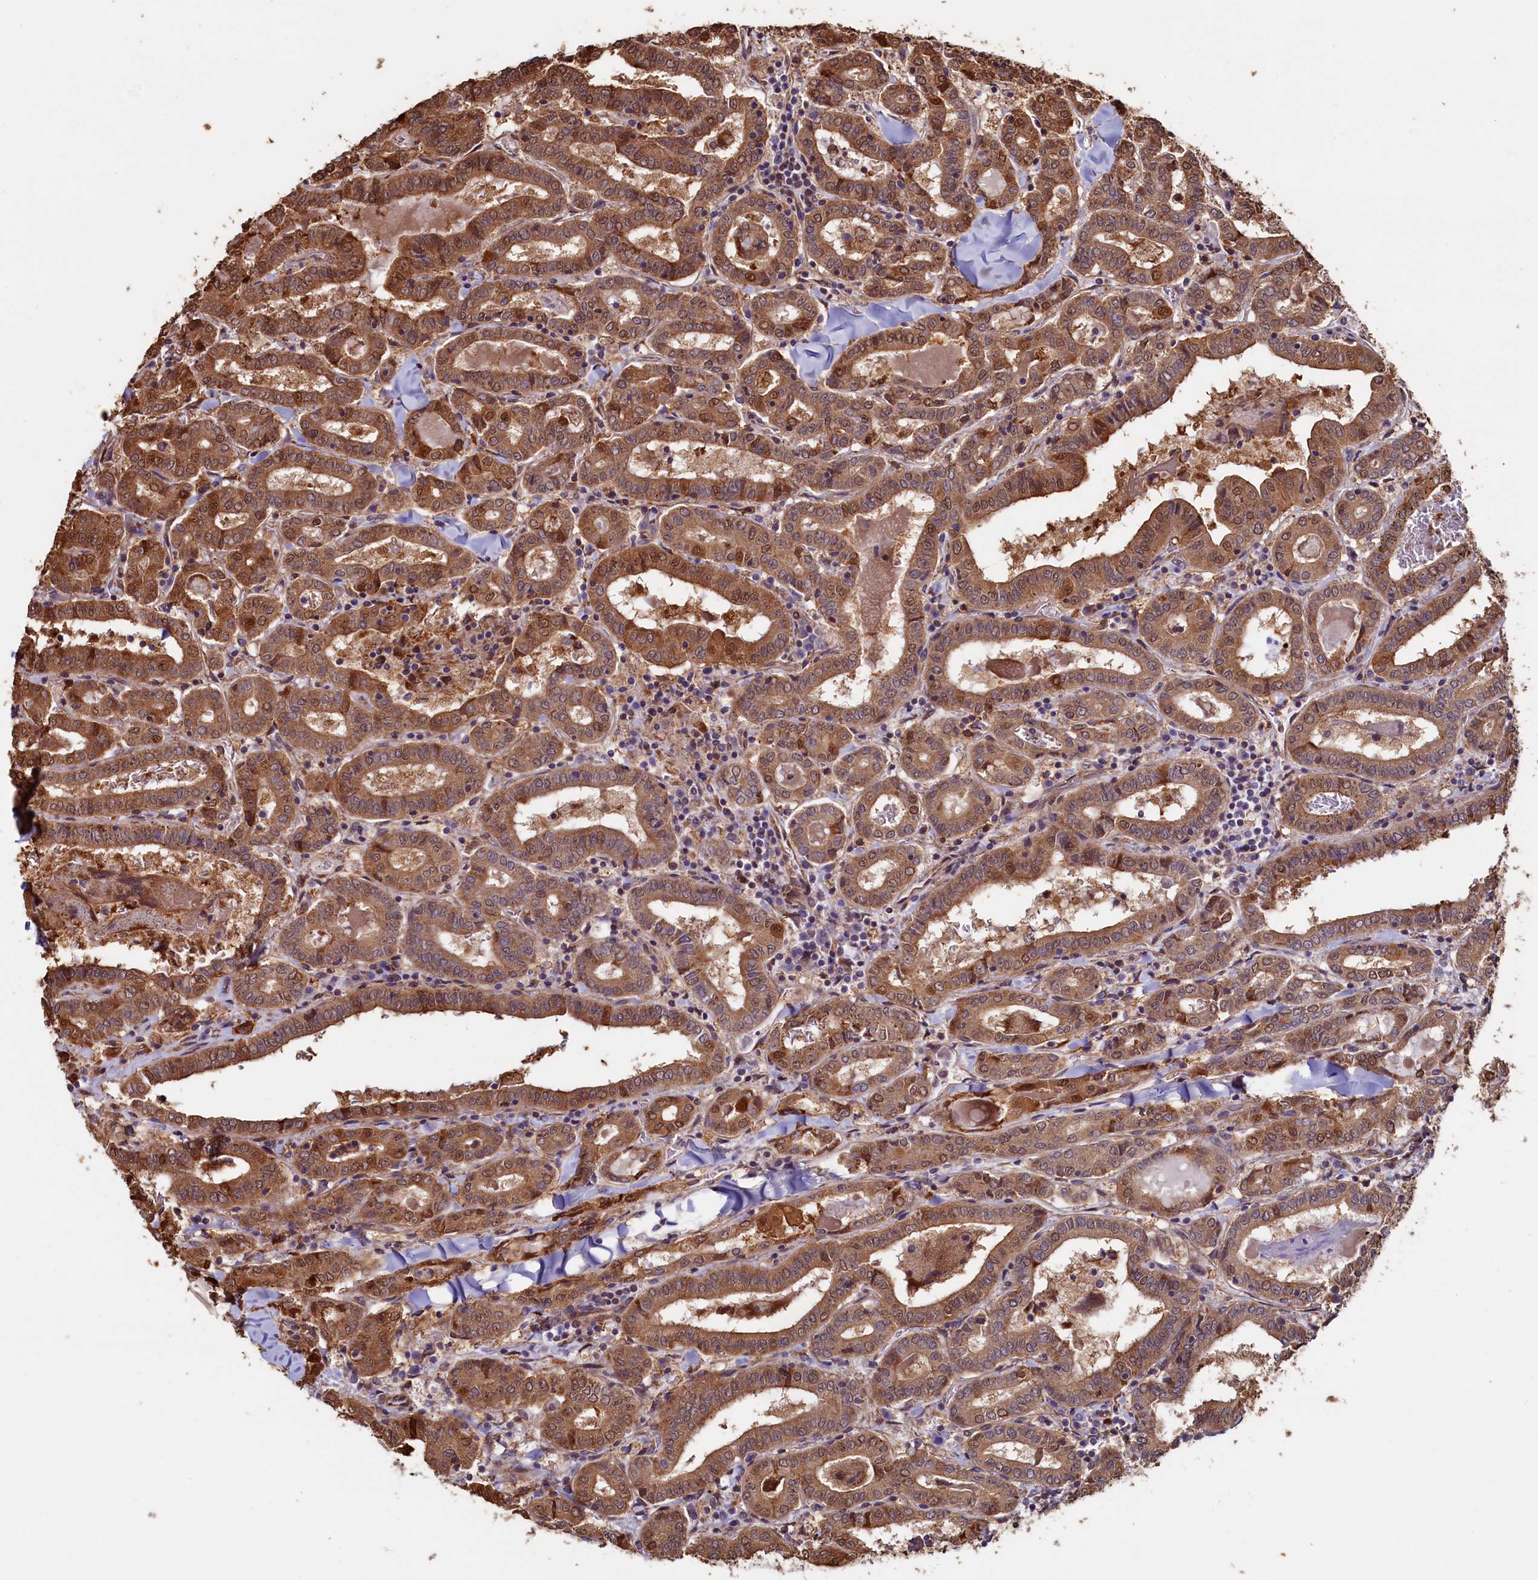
{"staining": {"intensity": "moderate", "quantity": ">75%", "location": "cytoplasmic/membranous"}, "tissue": "thyroid cancer", "cell_type": "Tumor cells", "image_type": "cancer", "snomed": [{"axis": "morphology", "description": "Papillary adenocarcinoma, NOS"}, {"axis": "topography", "description": "Thyroid gland"}], "caption": "Immunohistochemical staining of human thyroid cancer (papillary adenocarcinoma) shows medium levels of moderate cytoplasmic/membranous protein staining in approximately >75% of tumor cells.", "gene": "ATXN2L", "patient": {"sex": "female", "age": 72}}